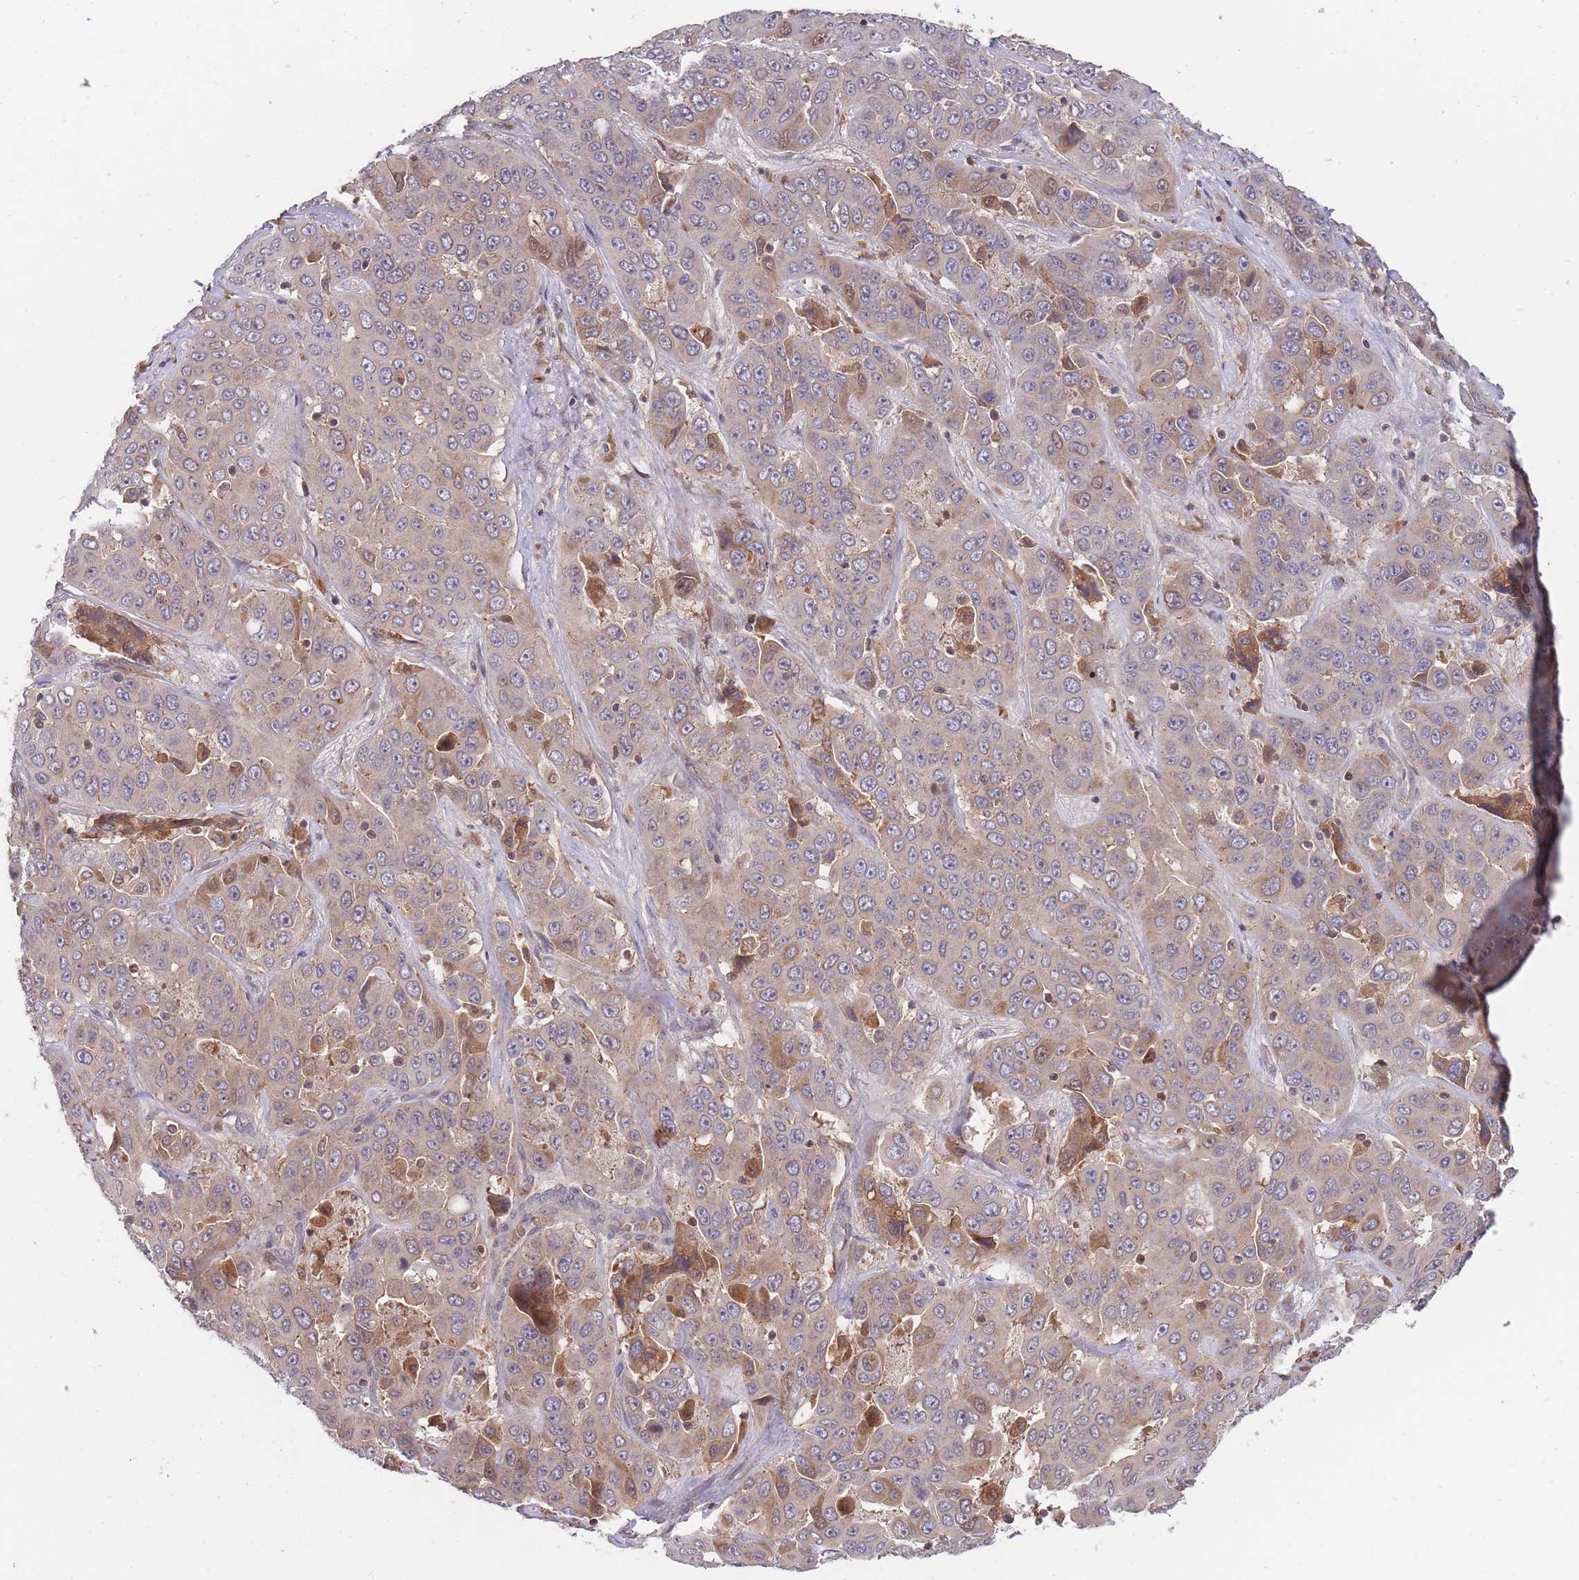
{"staining": {"intensity": "weak", "quantity": "25%-75%", "location": "cytoplasmic/membranous"}, "tissue": "liver cancer", "cell_type": "Tumor cells", "image_type": "cancer", "snomed": [{"axis": "morphology", "description": "Cholangiocarcinoma"}, {"axis": "topography", "description": "Liver"}], "caption": "IHC (DAB (3,3'-diaminobenzidine)) staining of human liver cancer reveals weak cytoplasmic/membranous protein positivity in about 25%-75% of tumor cells.", "gene": "RALGDS", "patient": {"sex": "female", "age": 52}}